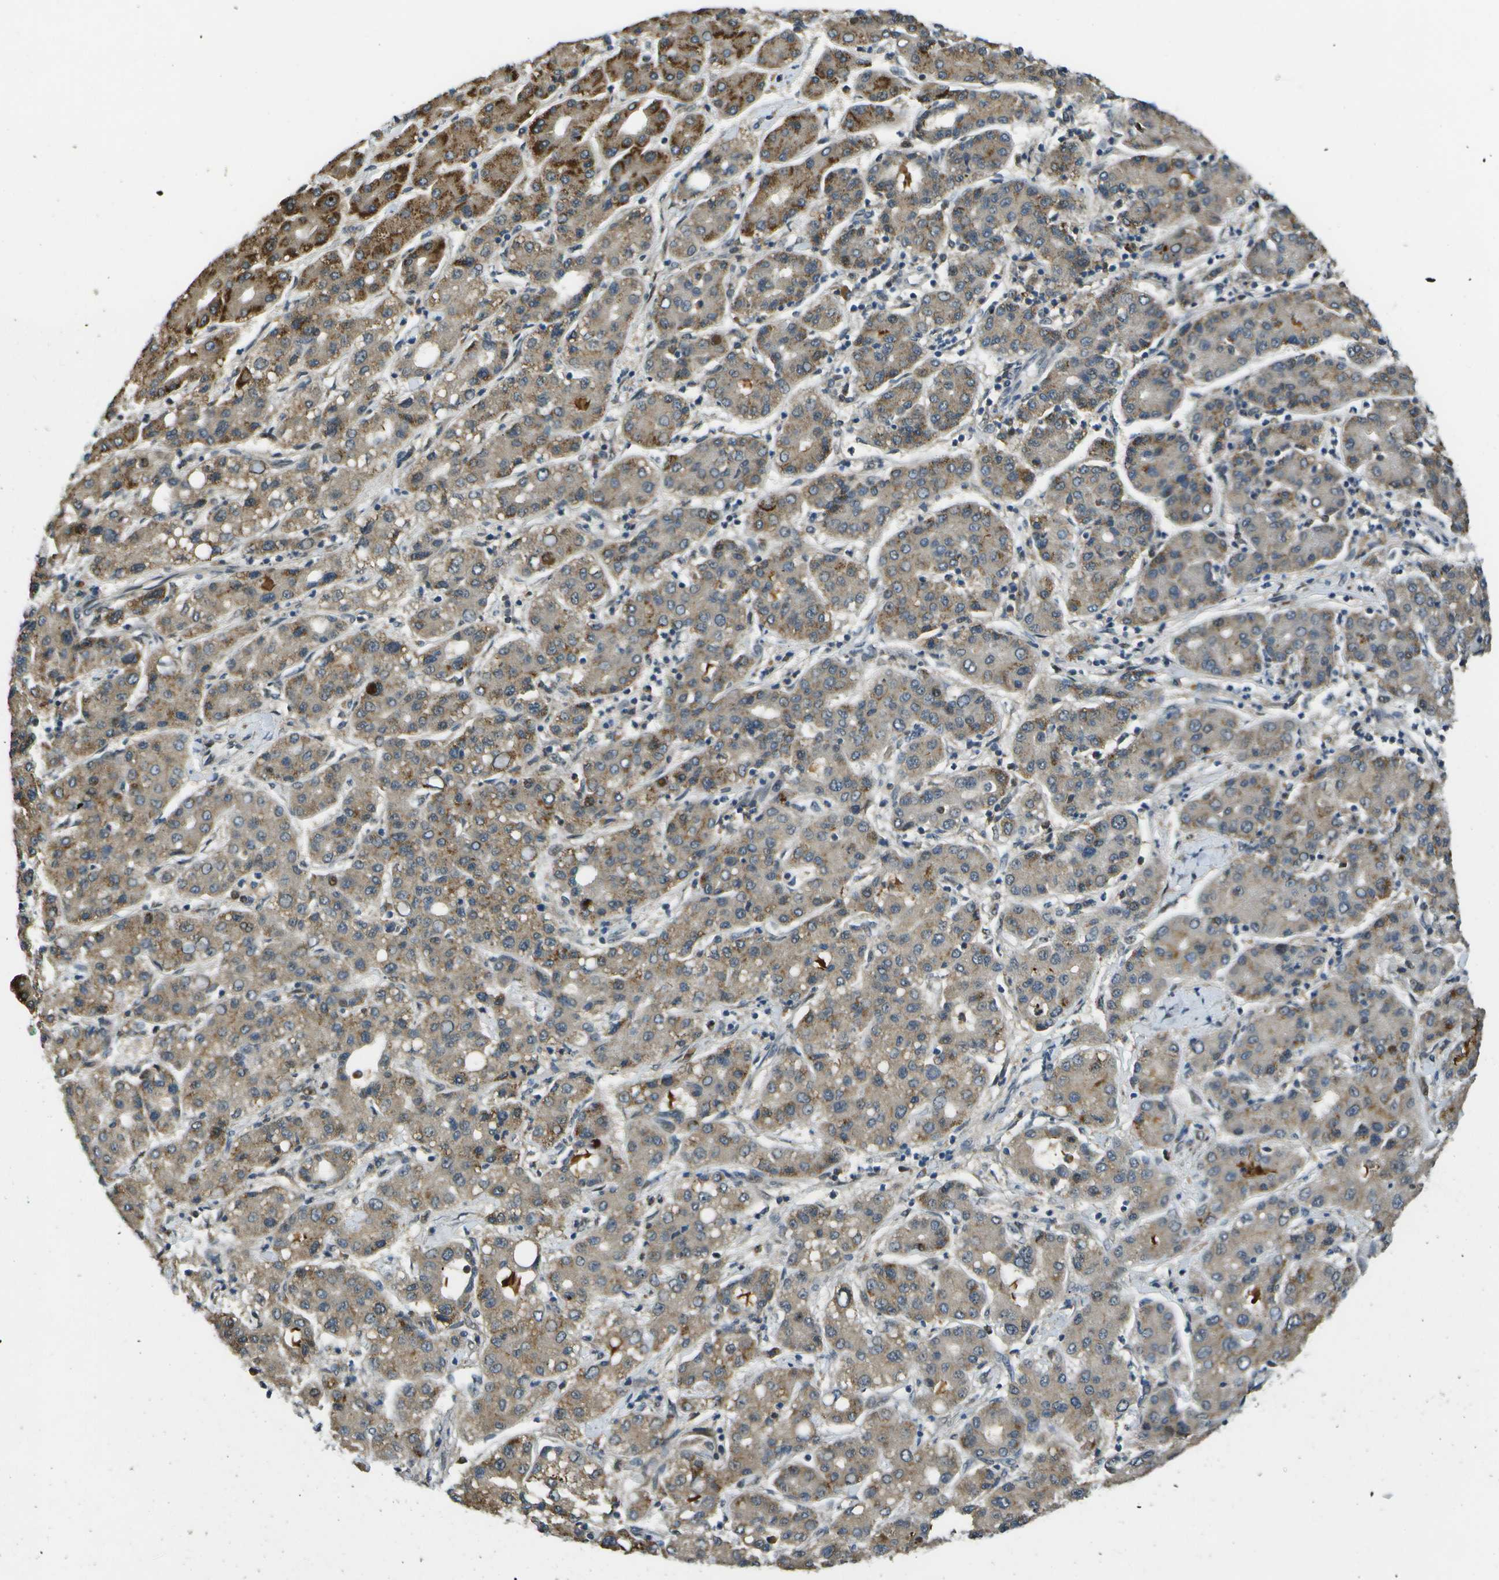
{"staining": {"intensity": "moderate", "quantity": ">75%", "location": "cytoplasmic/membranous"}, "tissue": "liver cancer", "cell_type": "Tumor cells", "image_type": "cancer", "snomed": [{"axis": "morphology", "description": "Carcinoma, Hepatocellular, NOS"}, {"axis": "topography", "description": "Liver"}], "caption": "IHC (DAB) staining of human hepatocellular carcinoma (liver) exhibits moderate cytoplasmic/membranous protein positivity in about >75% of tumor cells. (DAB (3,3'-diaminobenzidine) IHC with brightfield microscopy, high magnification).", "gene": "GANC", "patient": {"sex": "male", "age": 65}}